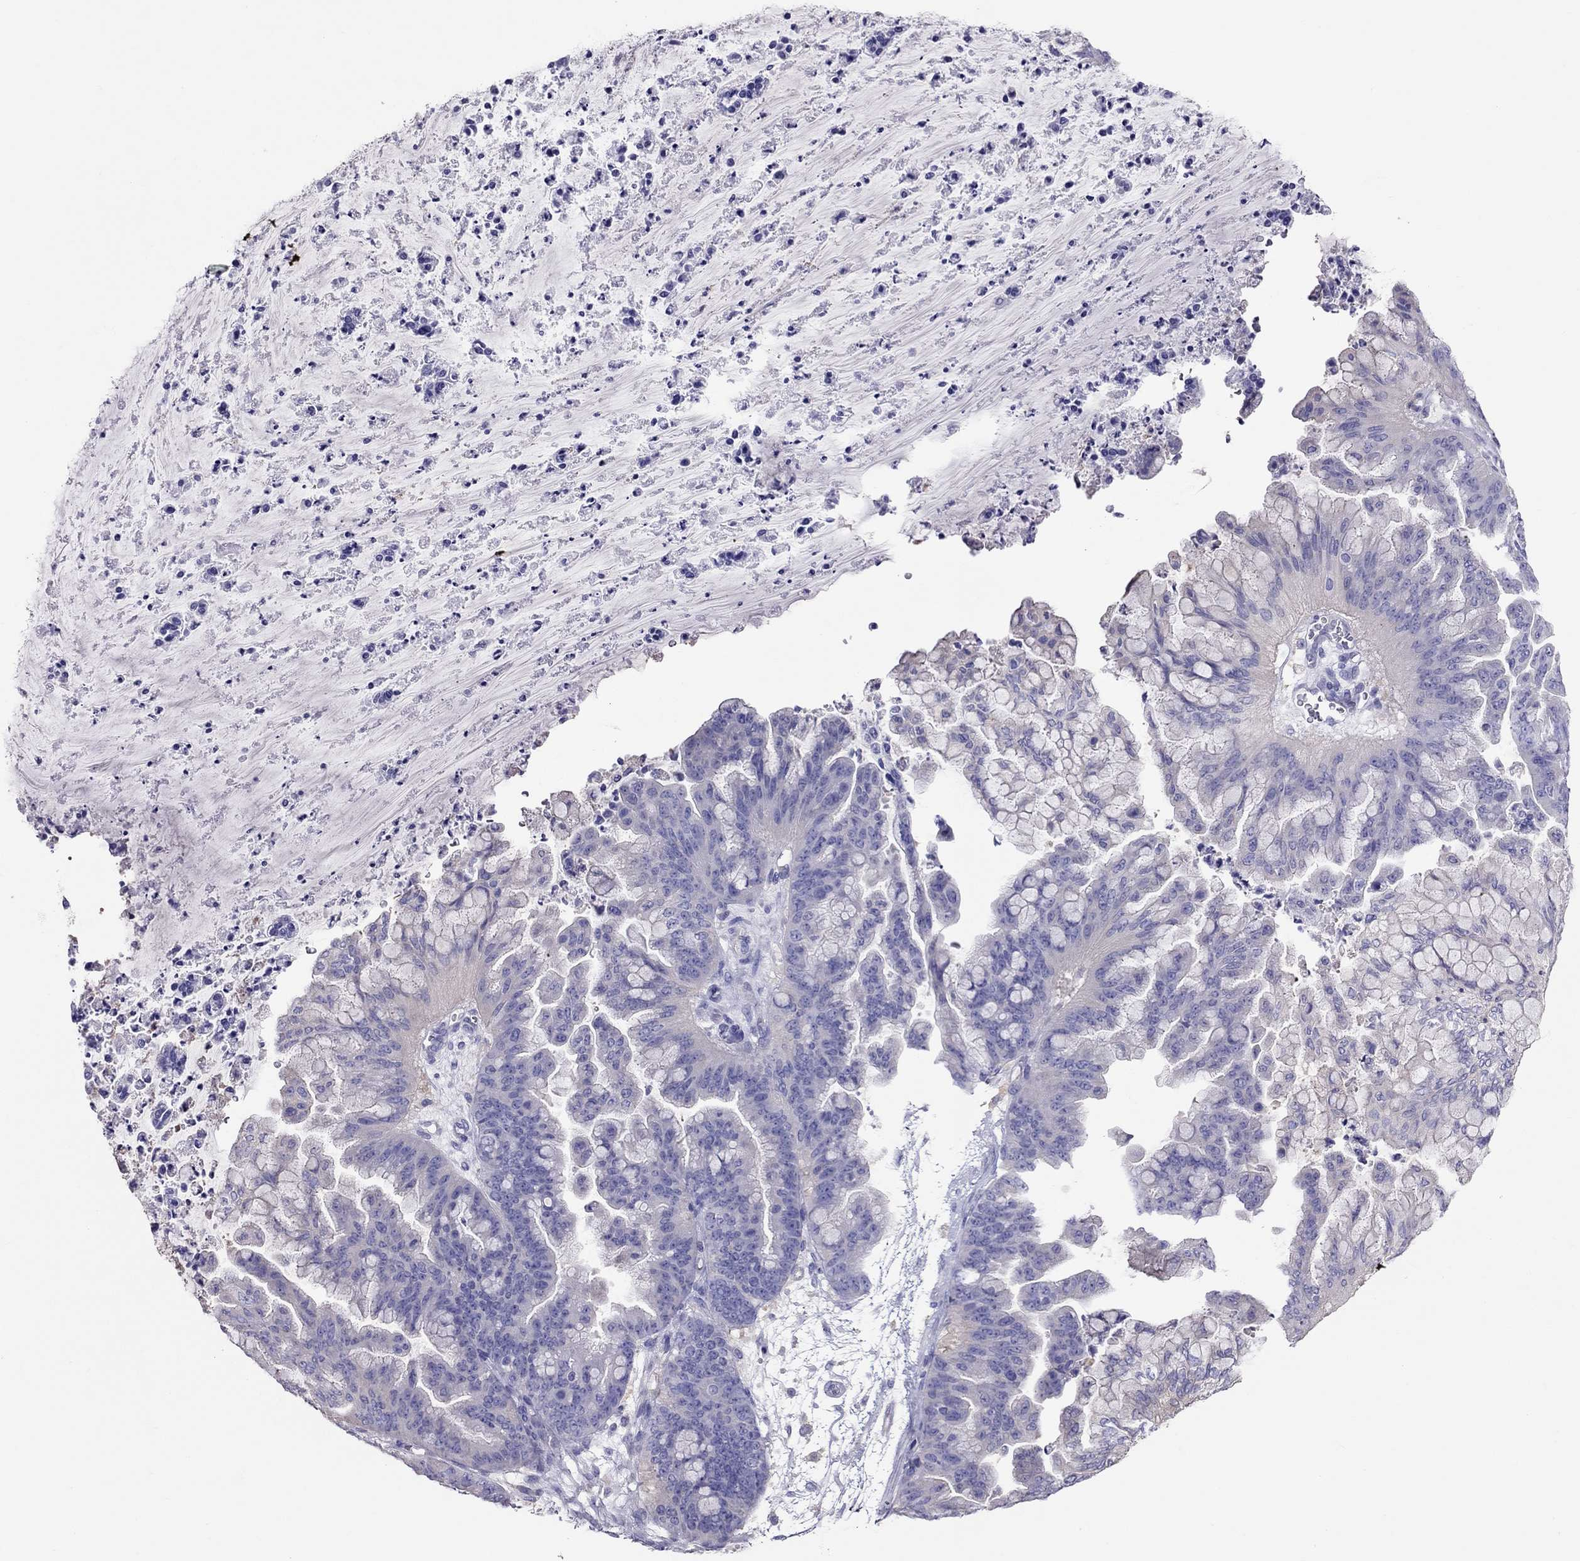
{"staining": {"intensity": "negative", "quantity": "none", "location": "none"}, "tissue": "ovarian cancer", "cell_type": "Tumor cells", "image_type": "cancer", "snomed": [{"axis": "morphology", "description": "Cystadenocarcinoma, mucinous, NOS"}, {"axis": "topography", "description": "Ovary"}], "caption": "An image of human ovarian mucinous cystadenocarcinoma is negative for staining in tumor cells.", "gene": "TEX22", "patient": {"sex": "female", "age": 67}}